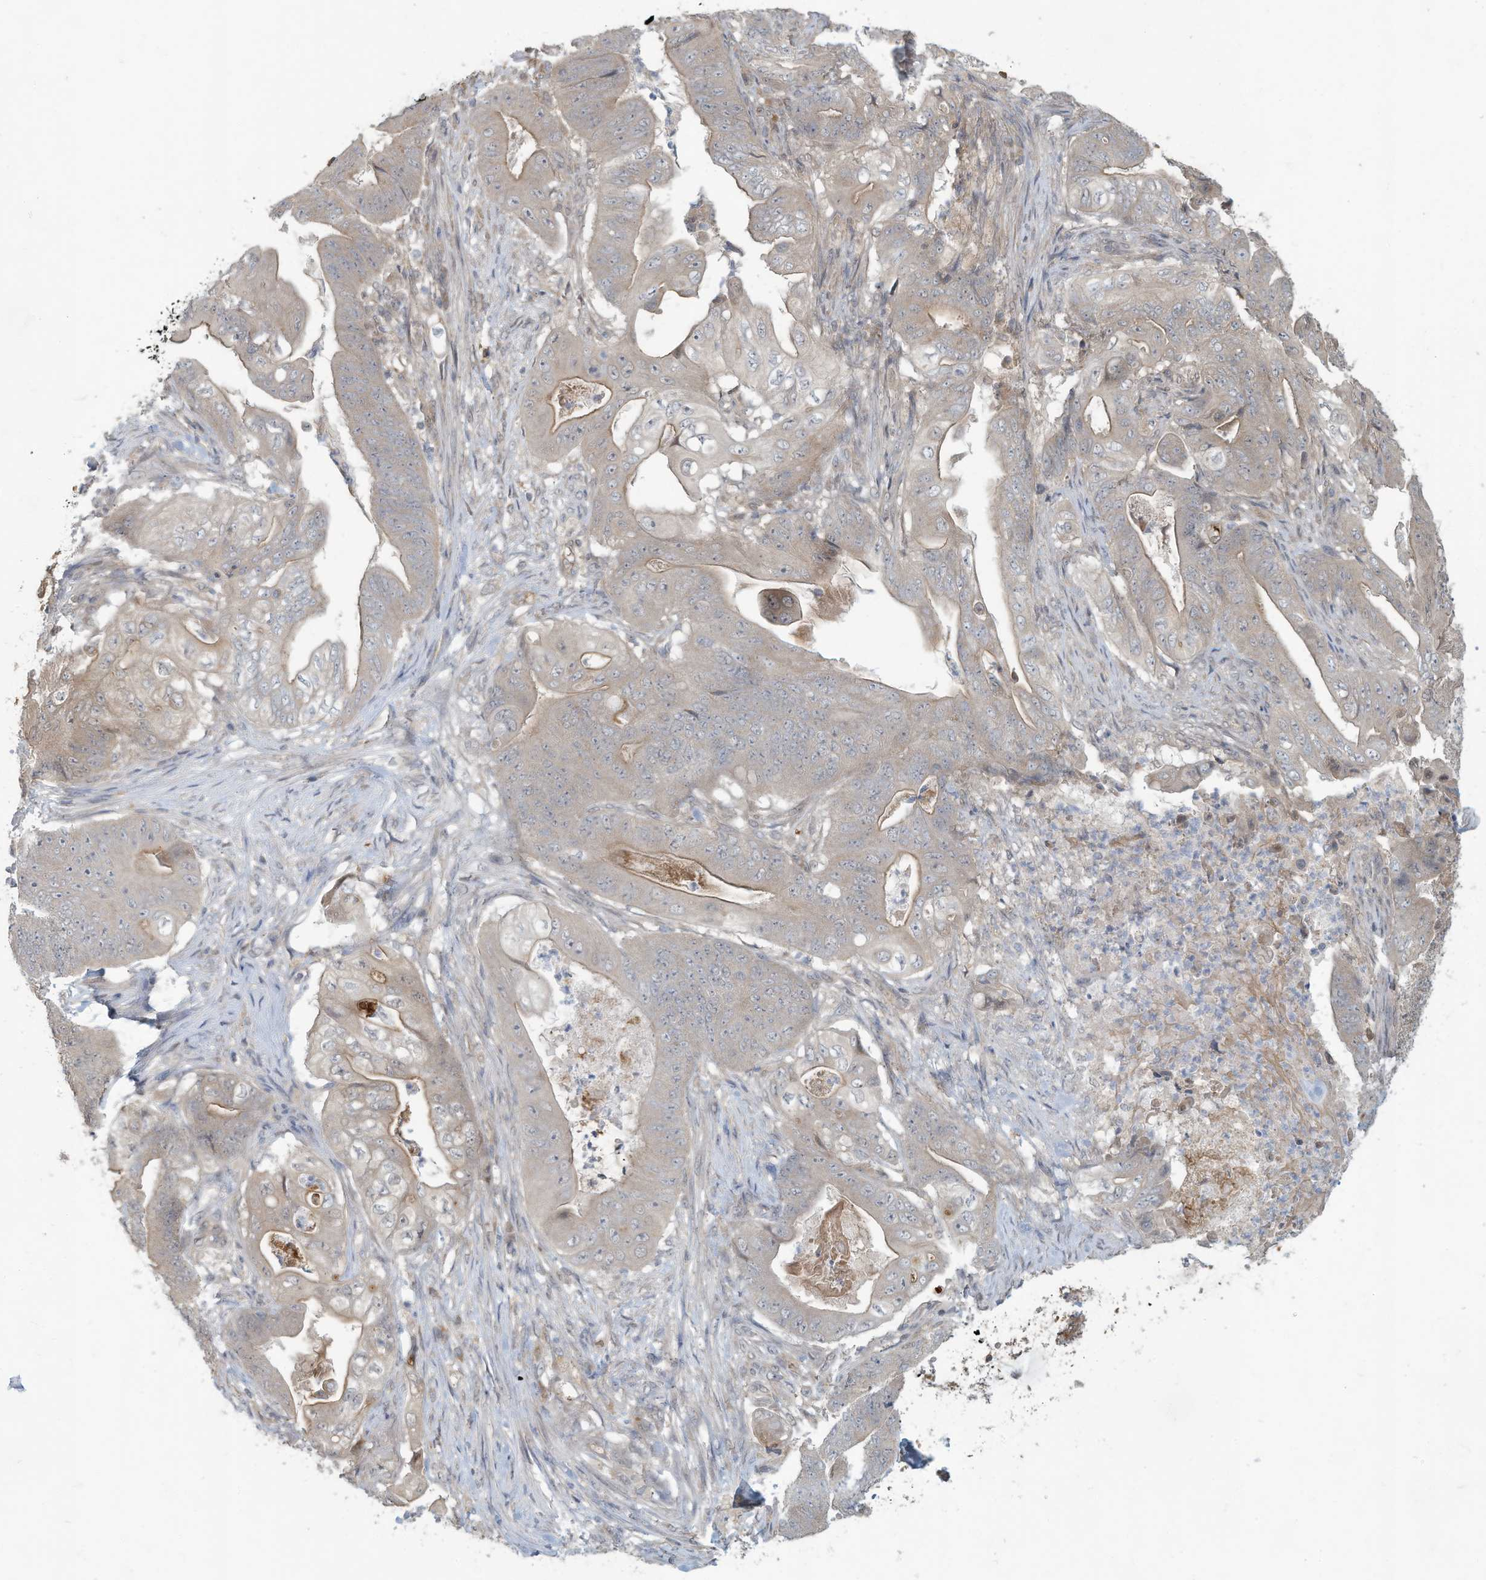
{"staining": {"intensity": "weak", "quantity": "<25%", "location": "cytoplasmic/membranous"}, "tissue": "stomach cancer", "cell_type": "Tumor cells", "image_type": "cancer", "snomed": [{"axis": "morphology", "description": "Adenocarcinoma, NOS"}, {"axis": "topography", "description": "Stomach"}], "caption": "The photomicrograph displays no significant positivity in tumor cells of stomach cancer (adenocarcinoma).", "gene": "ERI2", "patient": {"sex": "female", "age": 73}}